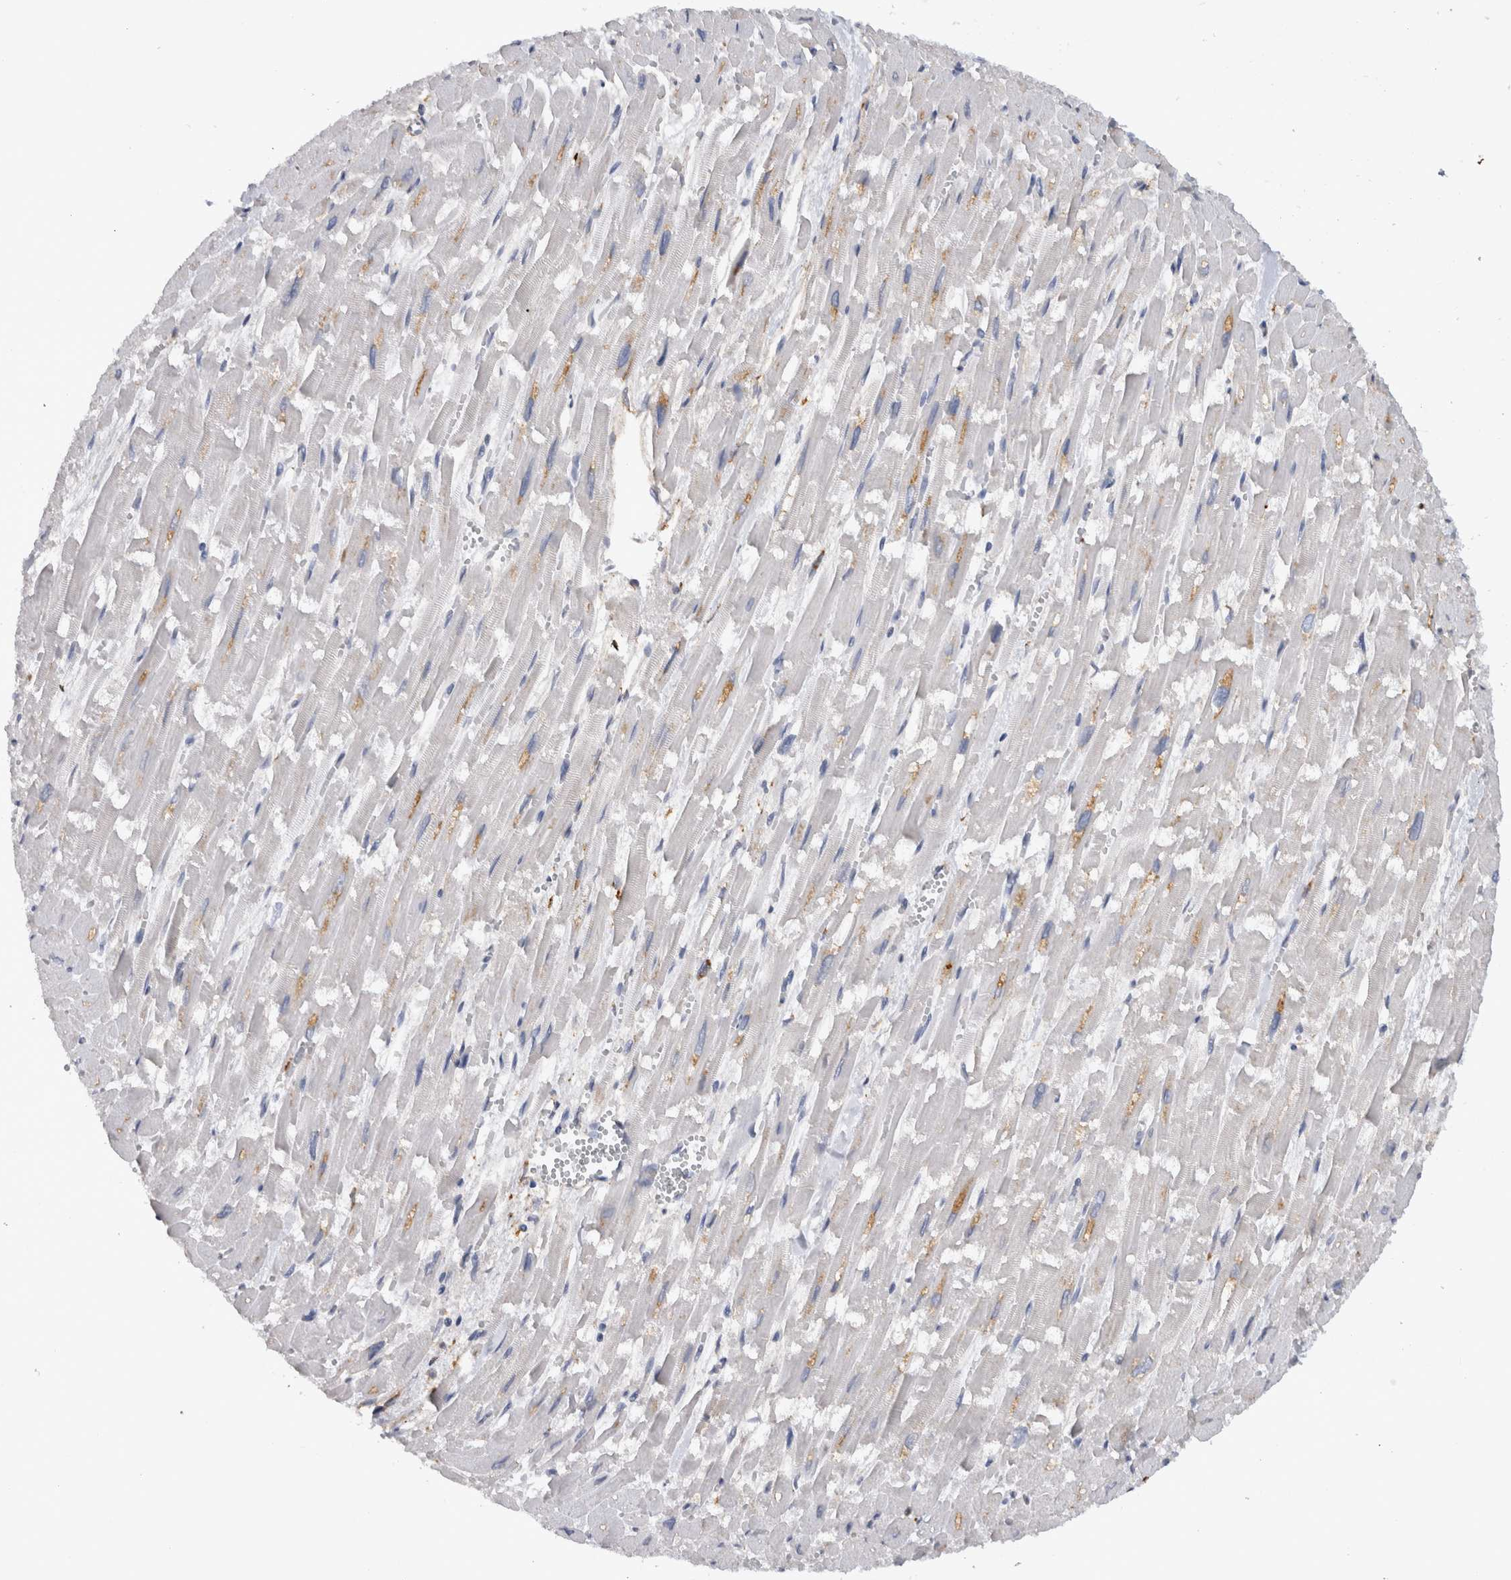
{"staining": {"intensity": "weak", "quantity": "25%-75%", "location": "cytoplasmic/membranous"}, "tissue": "heart muscle", "cell_type": "Cardiomyocytes", "image_type": "normal", "snomed": [{"axis": "morphology", "description": "Normal tissue, NOS"}, {"axis": "topography", "description": "Heart"}], "caption": "Weak cytoplasmic/membranous protein expression is appreciated in about 25%-75% of cardiomyocytes in heart muscle. (brown staining indicates protein expression, while blue staining denotes nuclei).", "gene": "CD63", "patient": {"sex": "male", "age": 54}}